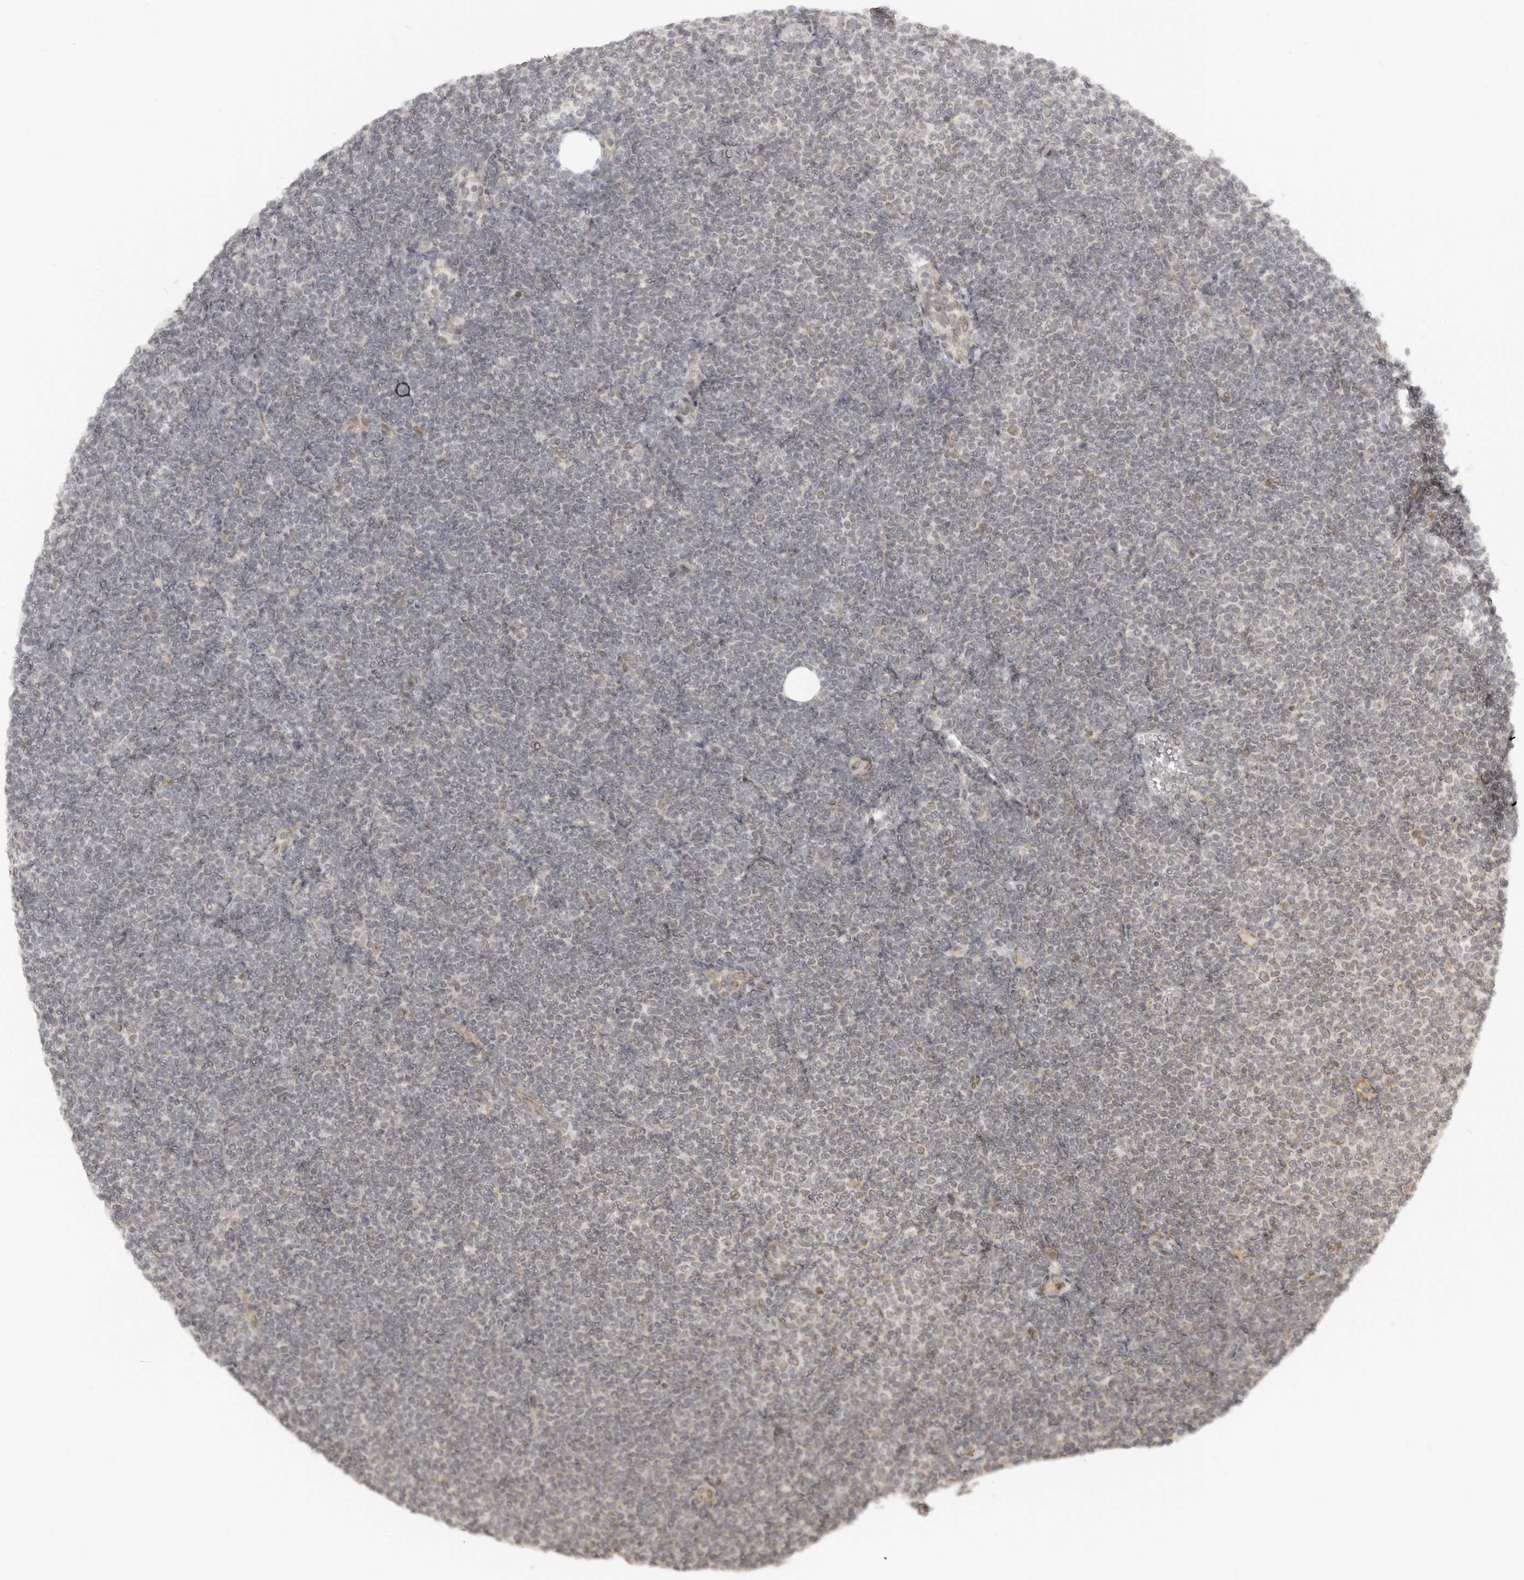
{"staining": {"intensity": "negative", "quantity": "none", "location": "none"}, "tissue": "lymphoma", "cell_type": "Tumor cells", "image_type": "cancer", "snomed": [{"axis": "morphology", "description": "Malignant lymphoma, non-Hodgkin's type, Low grade"}, {"axis": "topography", "description": "Lymph node"}], "caption": "Immunohistochemistry (IHC) photomicrograph of neoplastic tissue: low-grade malignant lymphoma, non-Hodgkin's type stained with DAB reveals no significant protein expression in tumor cells.", "gene": "NUP153", "patient": {"sex": "female", "age": 53}}